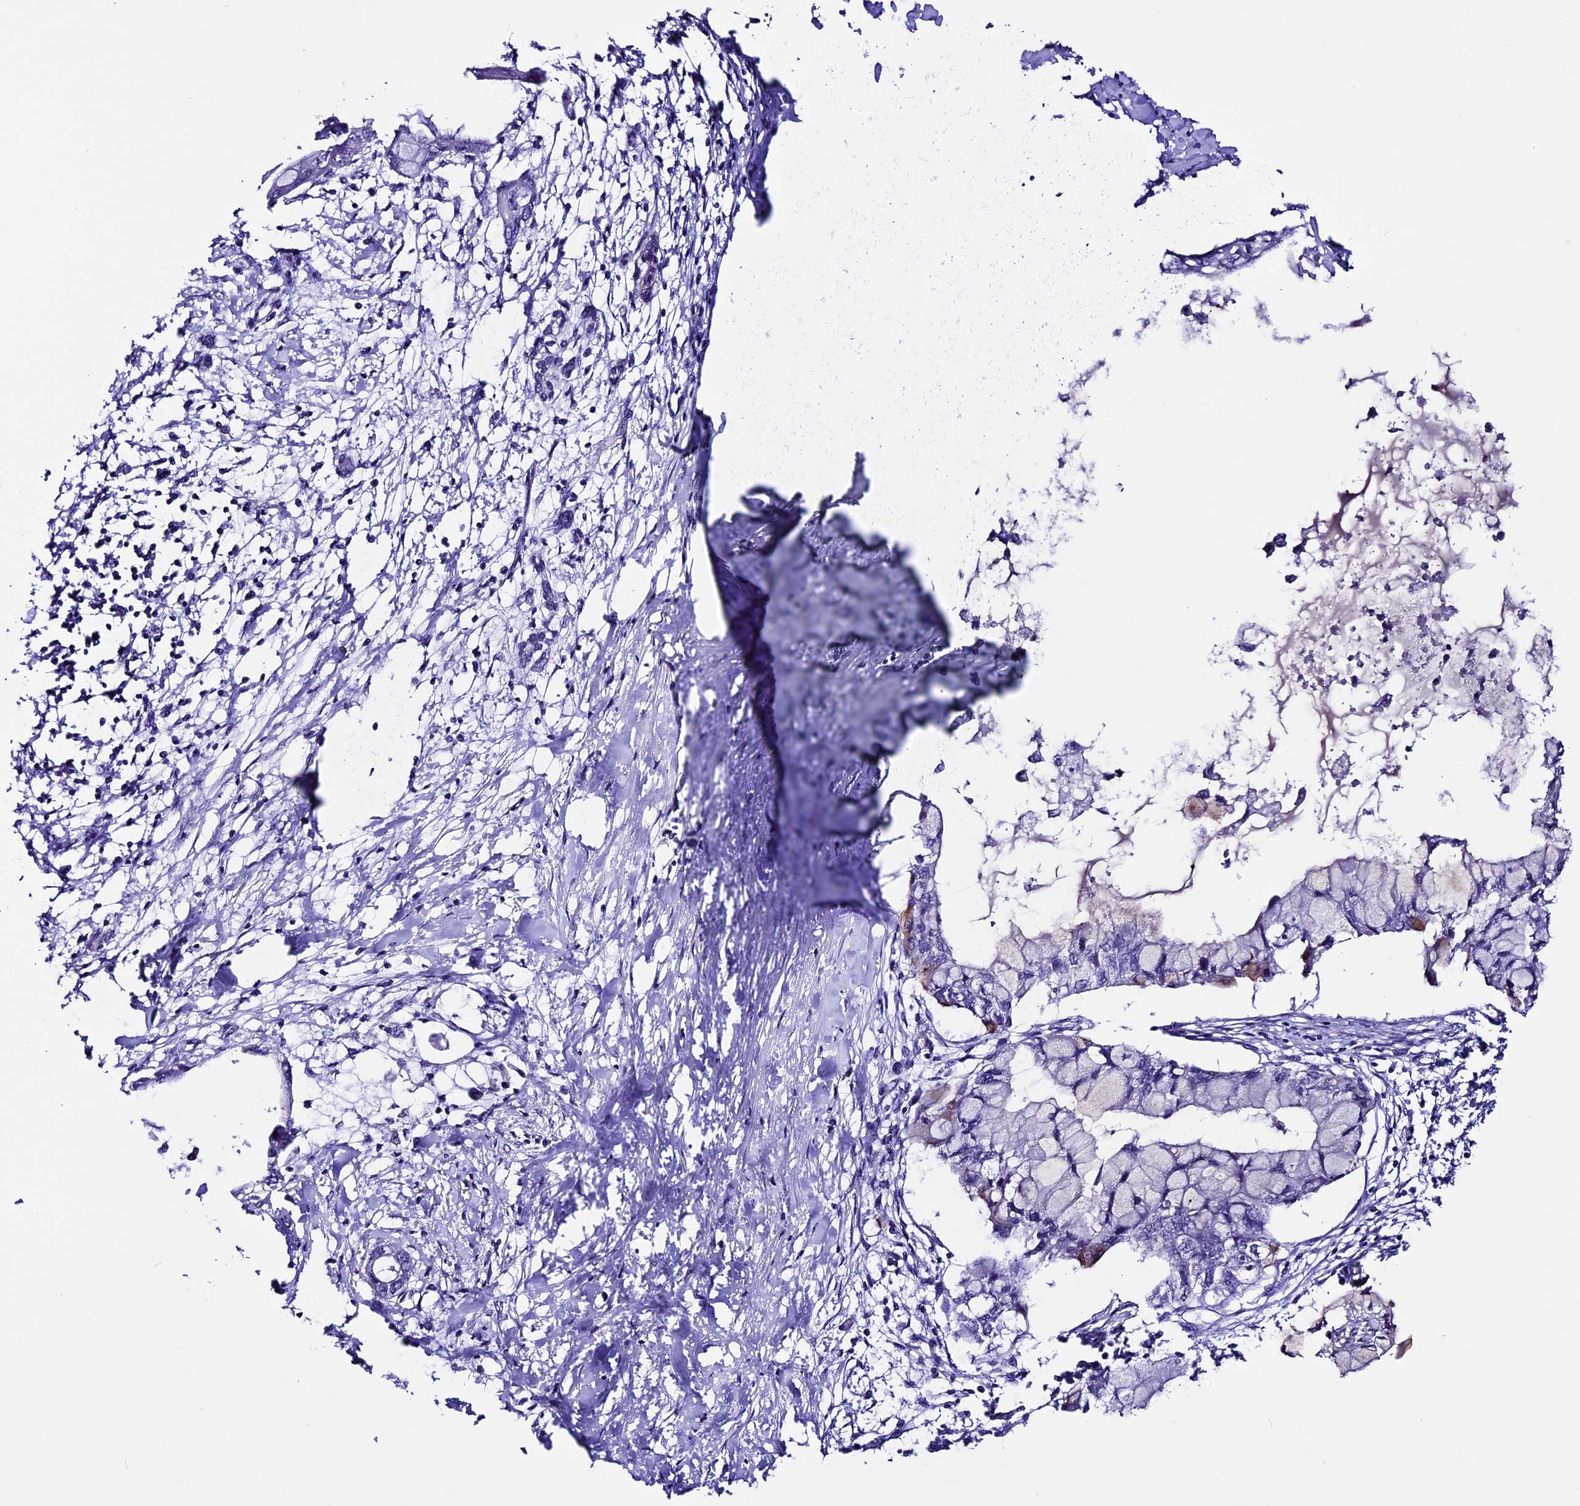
{"staining": {"intensity": "negative", "quantity": "none", "location": "none"}, "tissue": "pancreatic cancer", "cell_type": "Tumor cells", "image_type": "cancer", "snomed": [{"axis": "morphology", "description": "Adenocarcinoma, NOS"}, {"axis": "topography", "description": "Pancreas"}], "caption": "DAB (3,3'-diaminobenzidine) immunohistochemical staining of human pancreatic cancer (adenocarcinoma) displays no significant positivity in tumor cells. (DAB IHC, high magnification).", "gene": "TMEM171", "patient": {"sex": "male", "age": 48}}